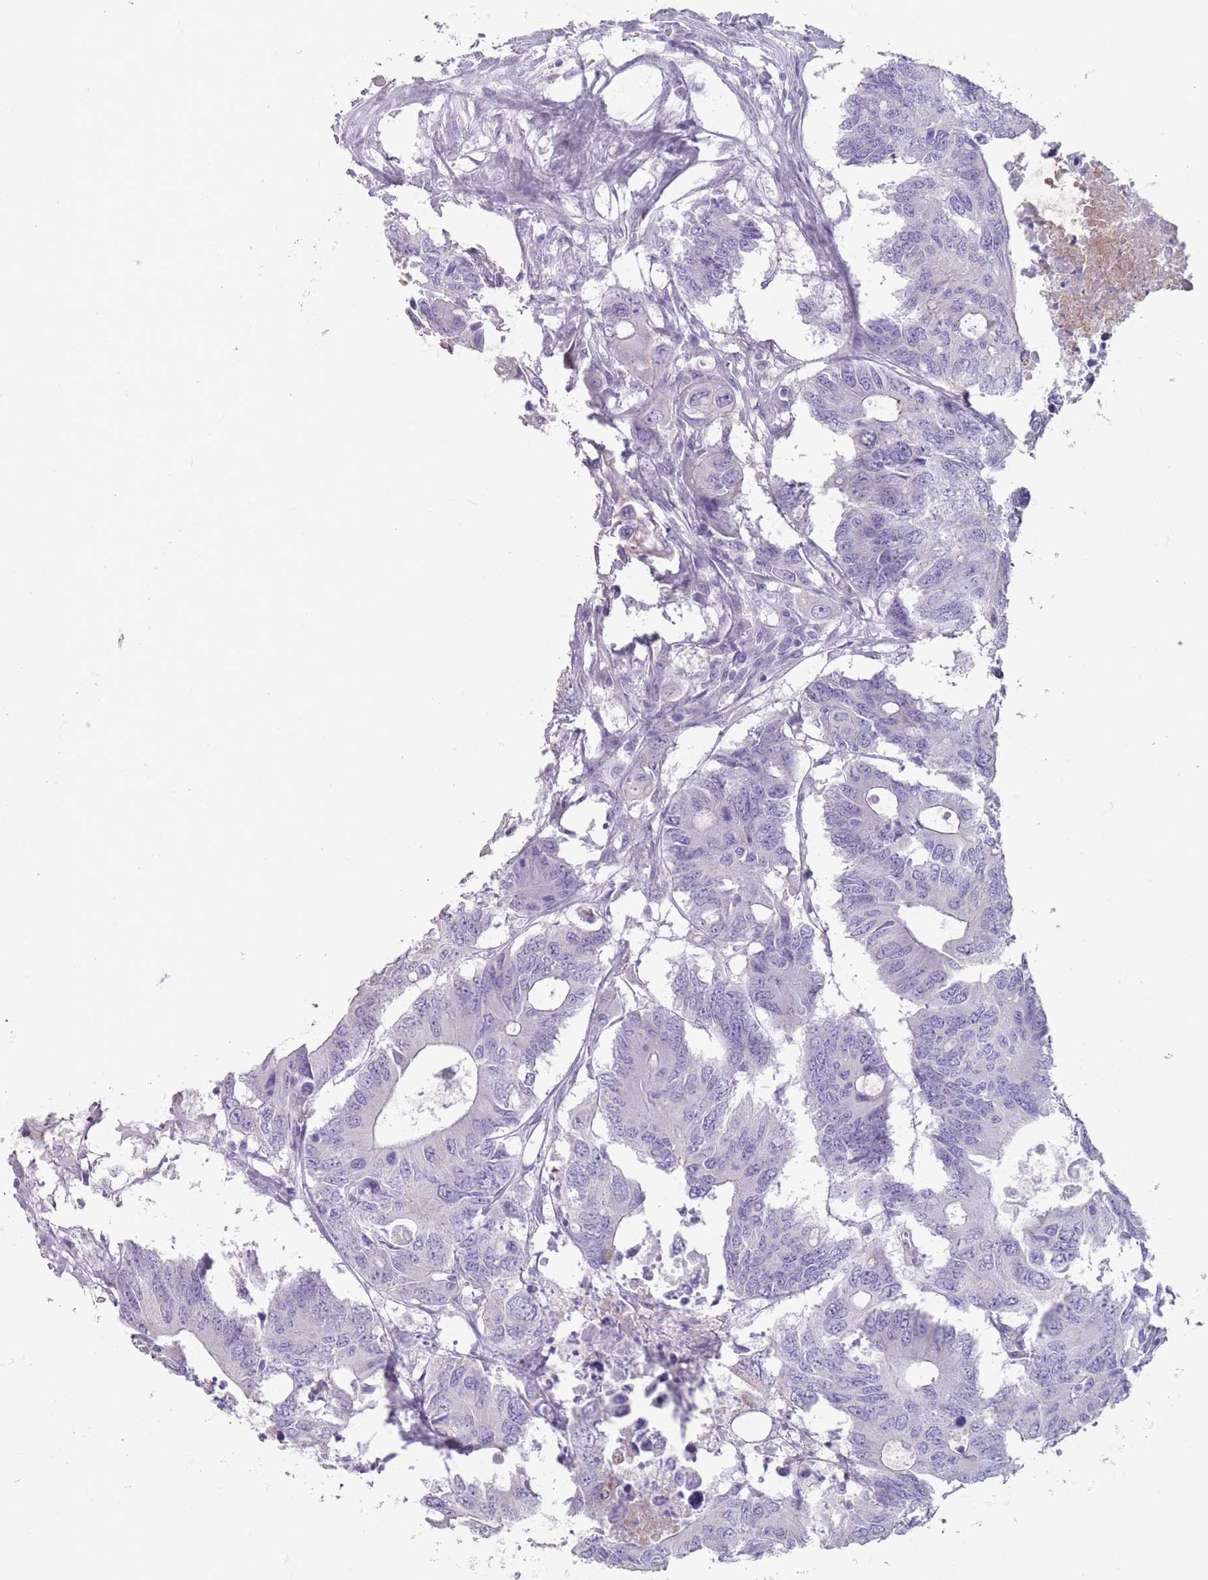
{"staining": {"intensity": "negative", "quantity": "none", "location": "none"}, "tissue": "colorectal cancer", "cell_type": "Tumor cells", "image_type": "cancer", "snomed": [{"axis": "morphology", "description": "Adenocarcinoma, NOS"}, {"axis": "topography", "description": "Colon"}], "caption": "IHC image of human colorectal cancer (adenocarcinoma) stained for a protein (brown), which reveals no expression in tumor cells. (Stains: DAB (3,3'-diaminobenzidine) IHC with hematoxylin counter stain, Microscopy: brightfield microscopy at high magnification).", "gene": "RHBG", "patient": {"sex": "male", "age": 71}}